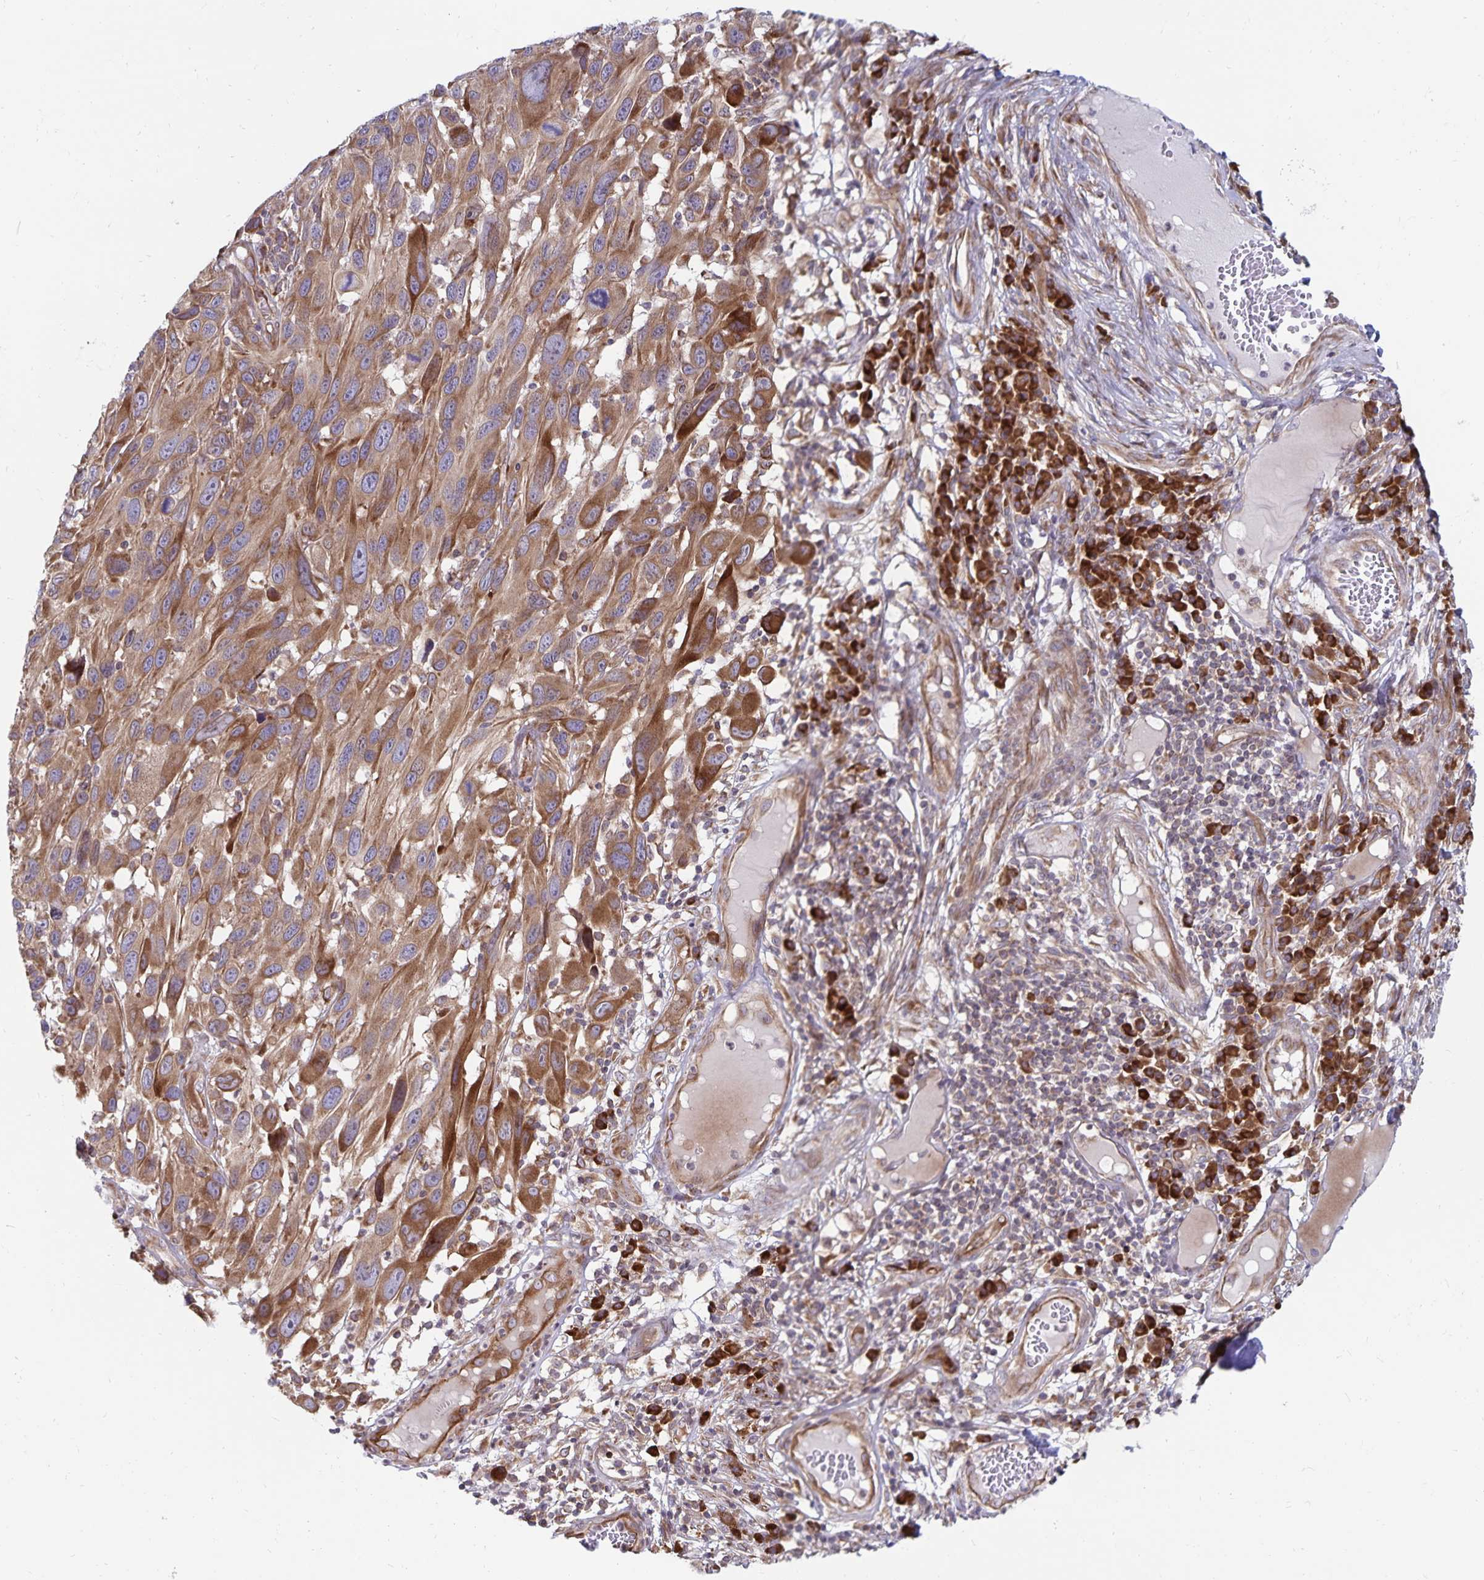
{"staining": {"intensity": "moderate", "quantity": ">75%", "location": "cytoplasmic/membranous"}, "tissue": "melanoma", "cell_type": "Tumor cells", "image_type": "cancer", "snomed": [{"axis": "morphology", "description": "Malignant melanoma, NOS"}, {"axis": "topography", "description": "Skin"}], "caption": "Immunohistochemistry (IHC) (DAB) staining of malignant melanoma reveals moderate cytoplasmic/membranous protein expression in approximately >75% of tumor cells.", "gene": "SEC62", "patient": {"sex": "male", "age": 53}}